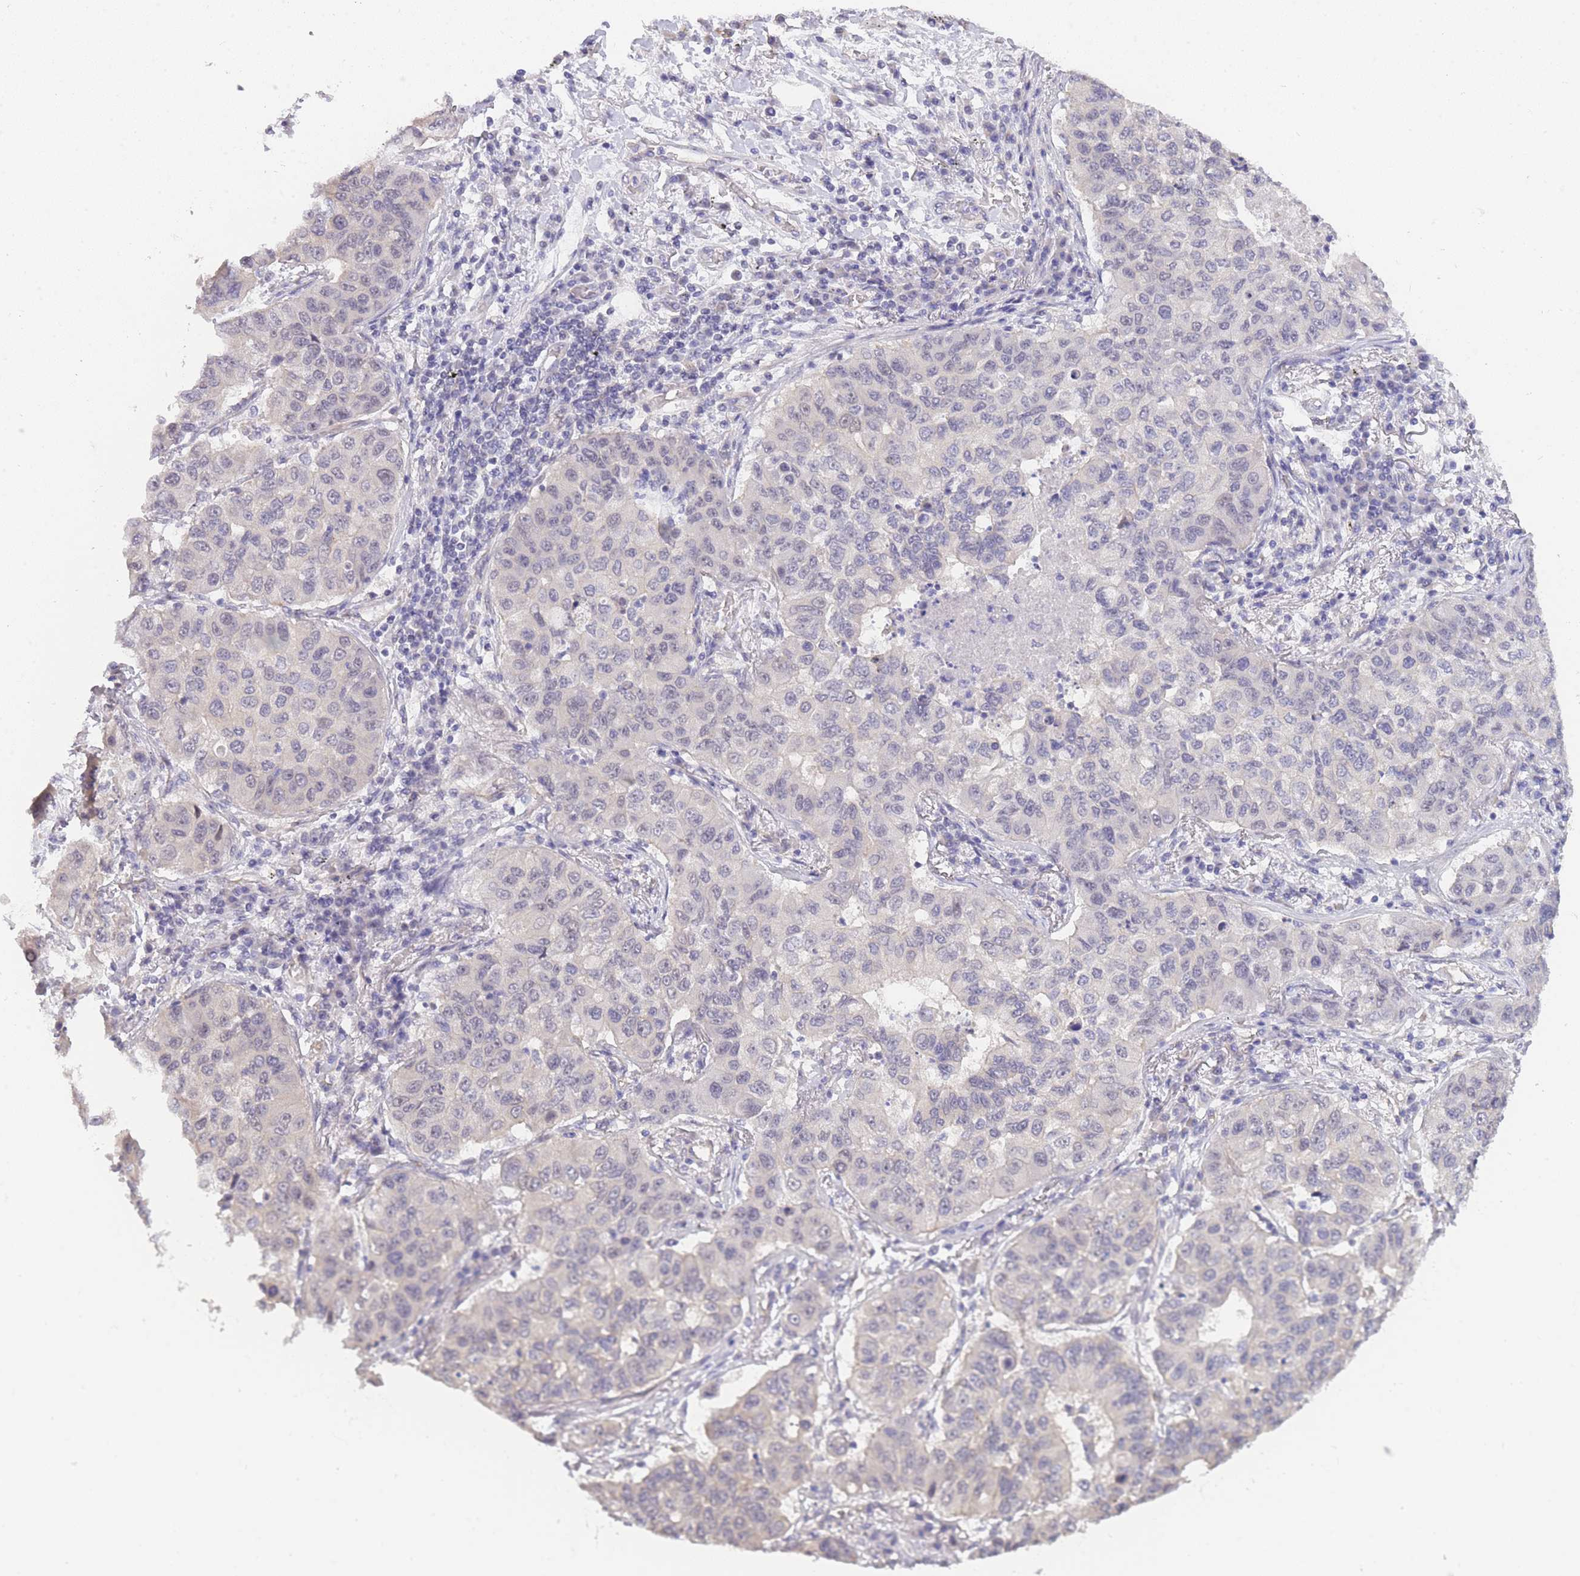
{"staining": {"intensity": "negative", "quantity": "none", "location": "none"}, "tissue": "lung cancer", "cell_type": "Tumor cells", "image_type": "cancer", "snomed": [{"axis": "morphology", "description": "Squamous cell carcinoma, NOS"}, {"axis": "topography", "description": "Lung"}], "caption": "A micrograph of lung squamous cell carcinoma stained for a protein demonstrates no brown staining in tumor cells.", "gene": "C19orf25", "patient": {"sex": "male", "age": 74}}